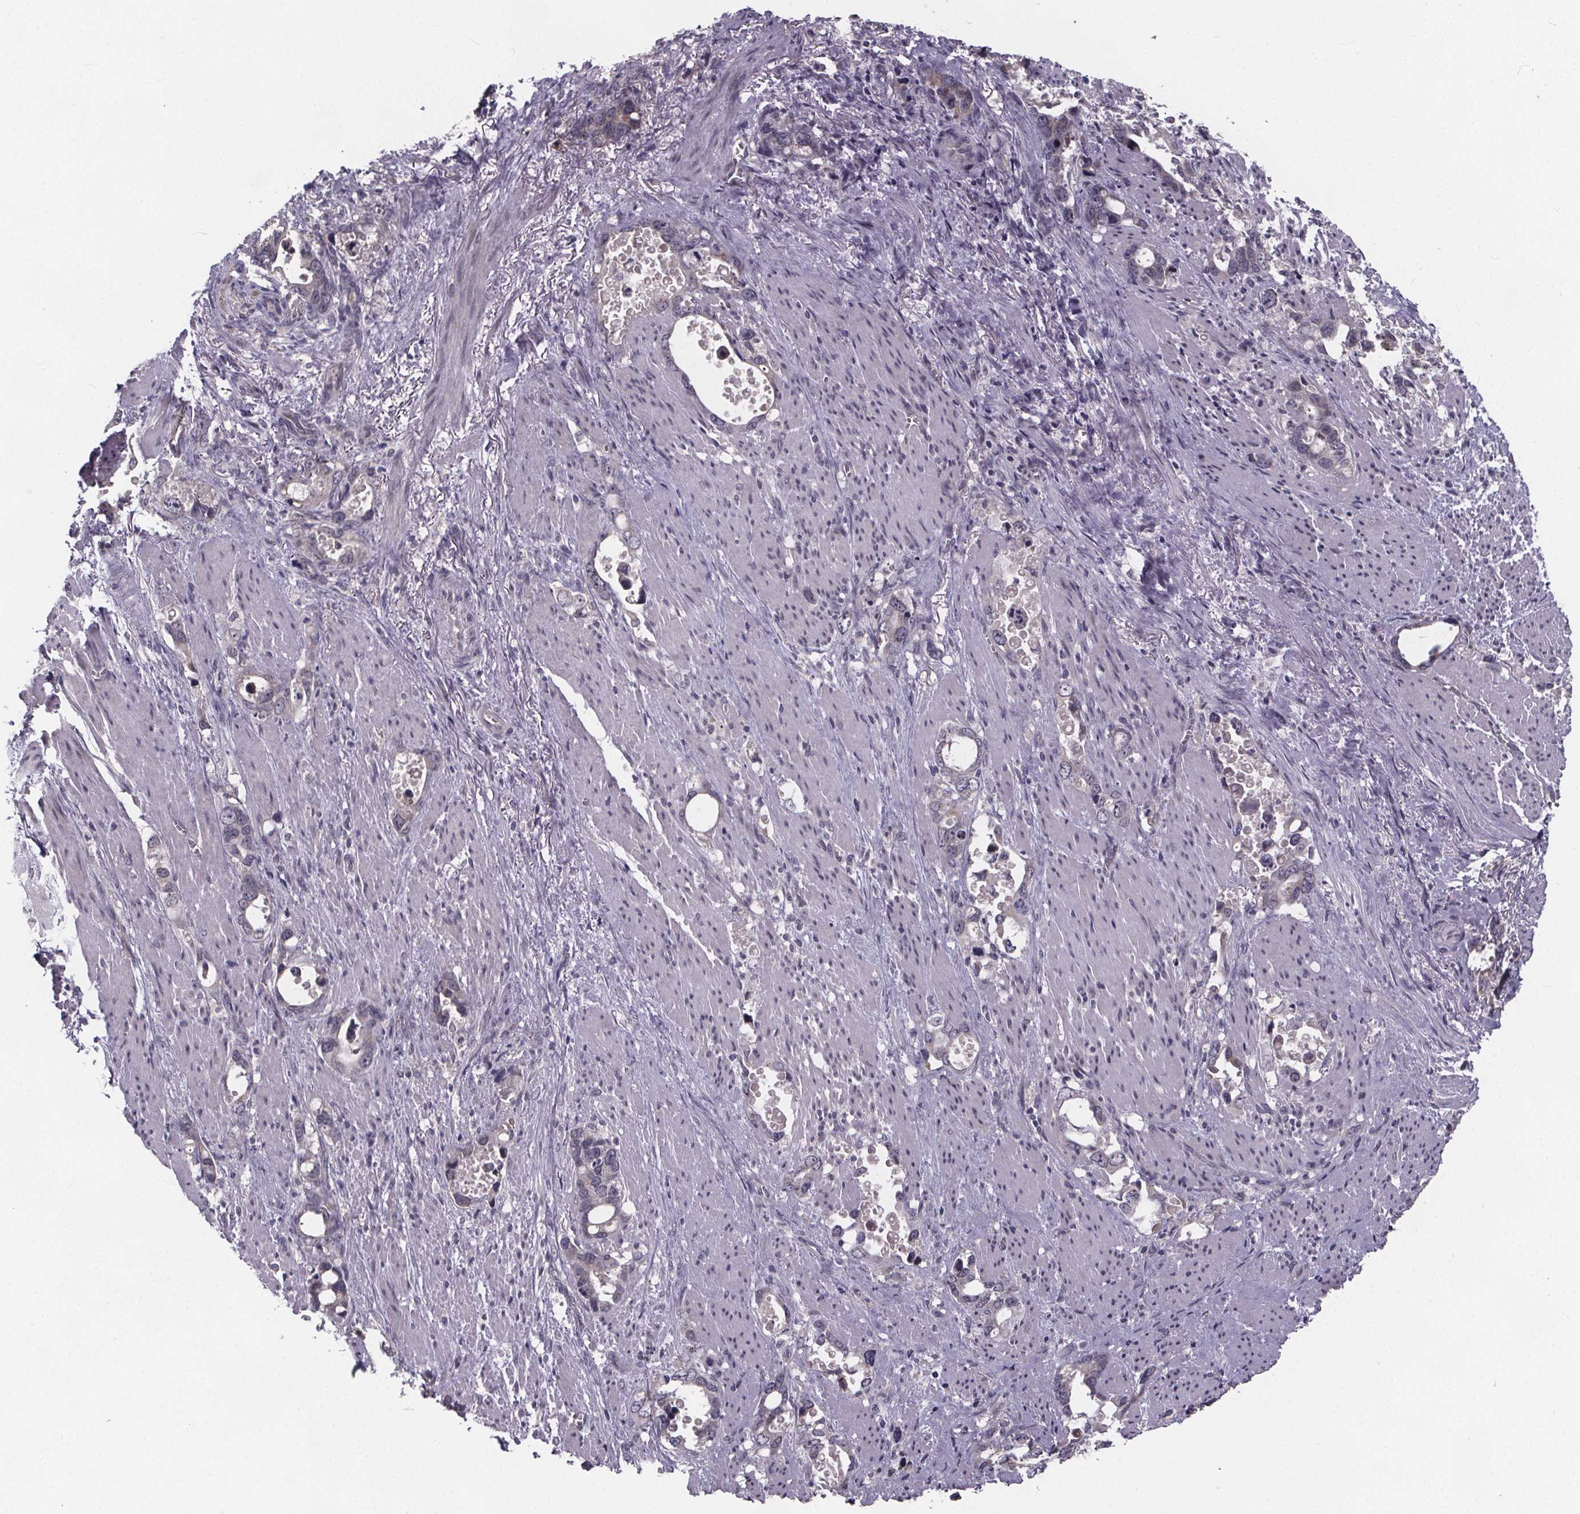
{"staining": {"intensity": "negative", "quantity": "none", "location": "none"}, "tissue": "stomach cancer", "cell_type": "Tumor cells", "image_type": "cancer", "snomed": [{"axis": "morphology", "description": "Normal tissue, NOS"}, {"axis": "morphology", "description": "Adenocarcinoma, NOS"}, {"axis": "topography", "description": "Esophagus"}, {"axis": "topography", "description": "Stomach, upper"}], "caption": "The image demonstrates no staining of tumor cells in stomach adenocarcinoma.", "gene": "FAM181B", "patient": {"sex": "male", "age": 74}}